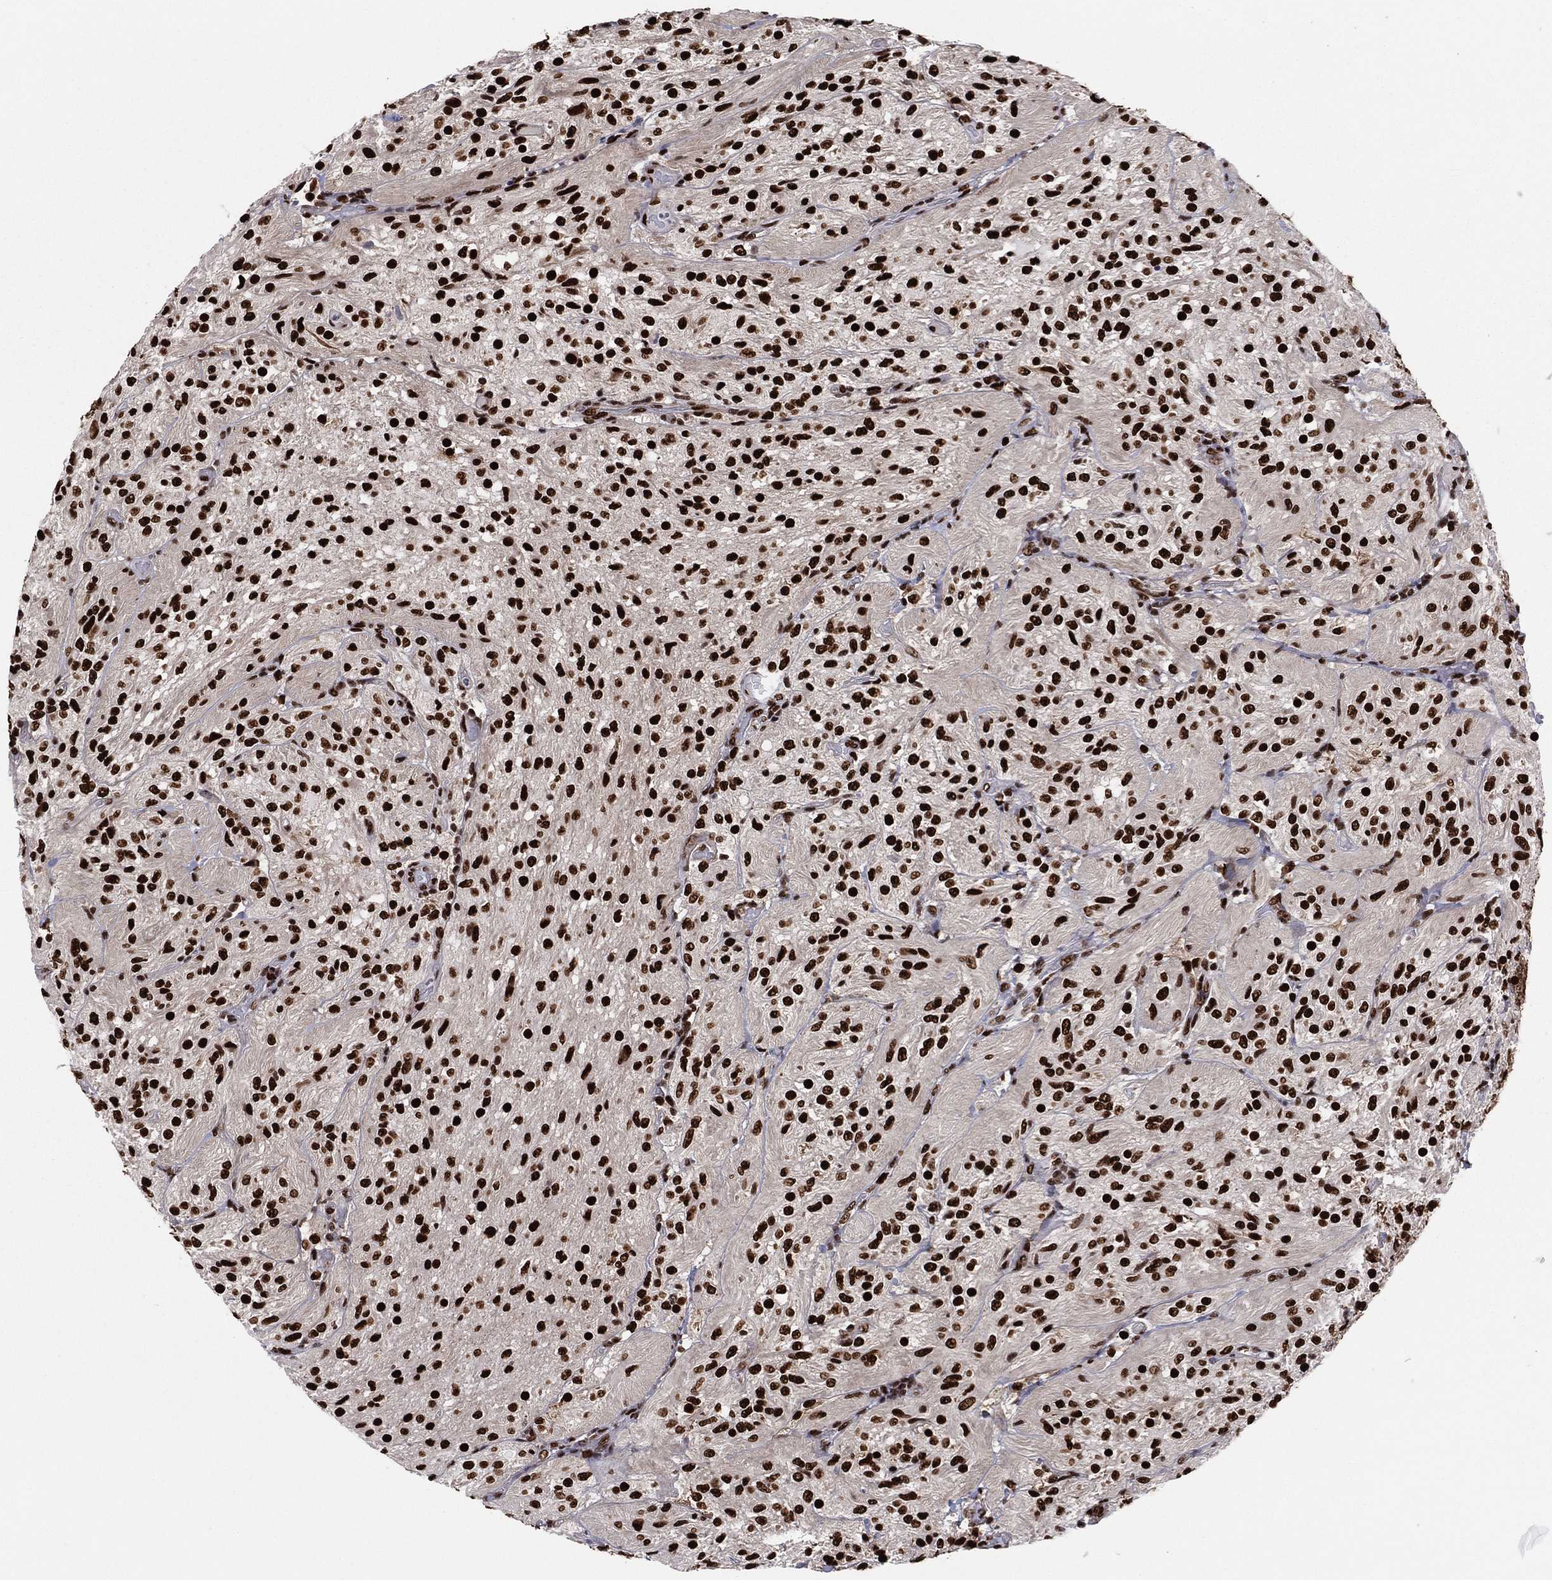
{"staining": {"intensity": "strong", "quantity": ">75%", "location": "nuclear"}, "tissue": "glioma", "cell_type": "Tumor cells", "image_type": "cancer", "snomed": [{"axis": "morphology", "description": "Glioma, malignant, Low grade"}, {"axis": "topography", "description": "Brain"}], "caption": "Immunohistochemistry image of malignant low-grade glioma stained for a protein (brown), which displays high levels of strong nuclear staining in approximately >75% of tumor cells.", "gene": "TP53BP1", "patient": {"sex": "male", "age": 3}}